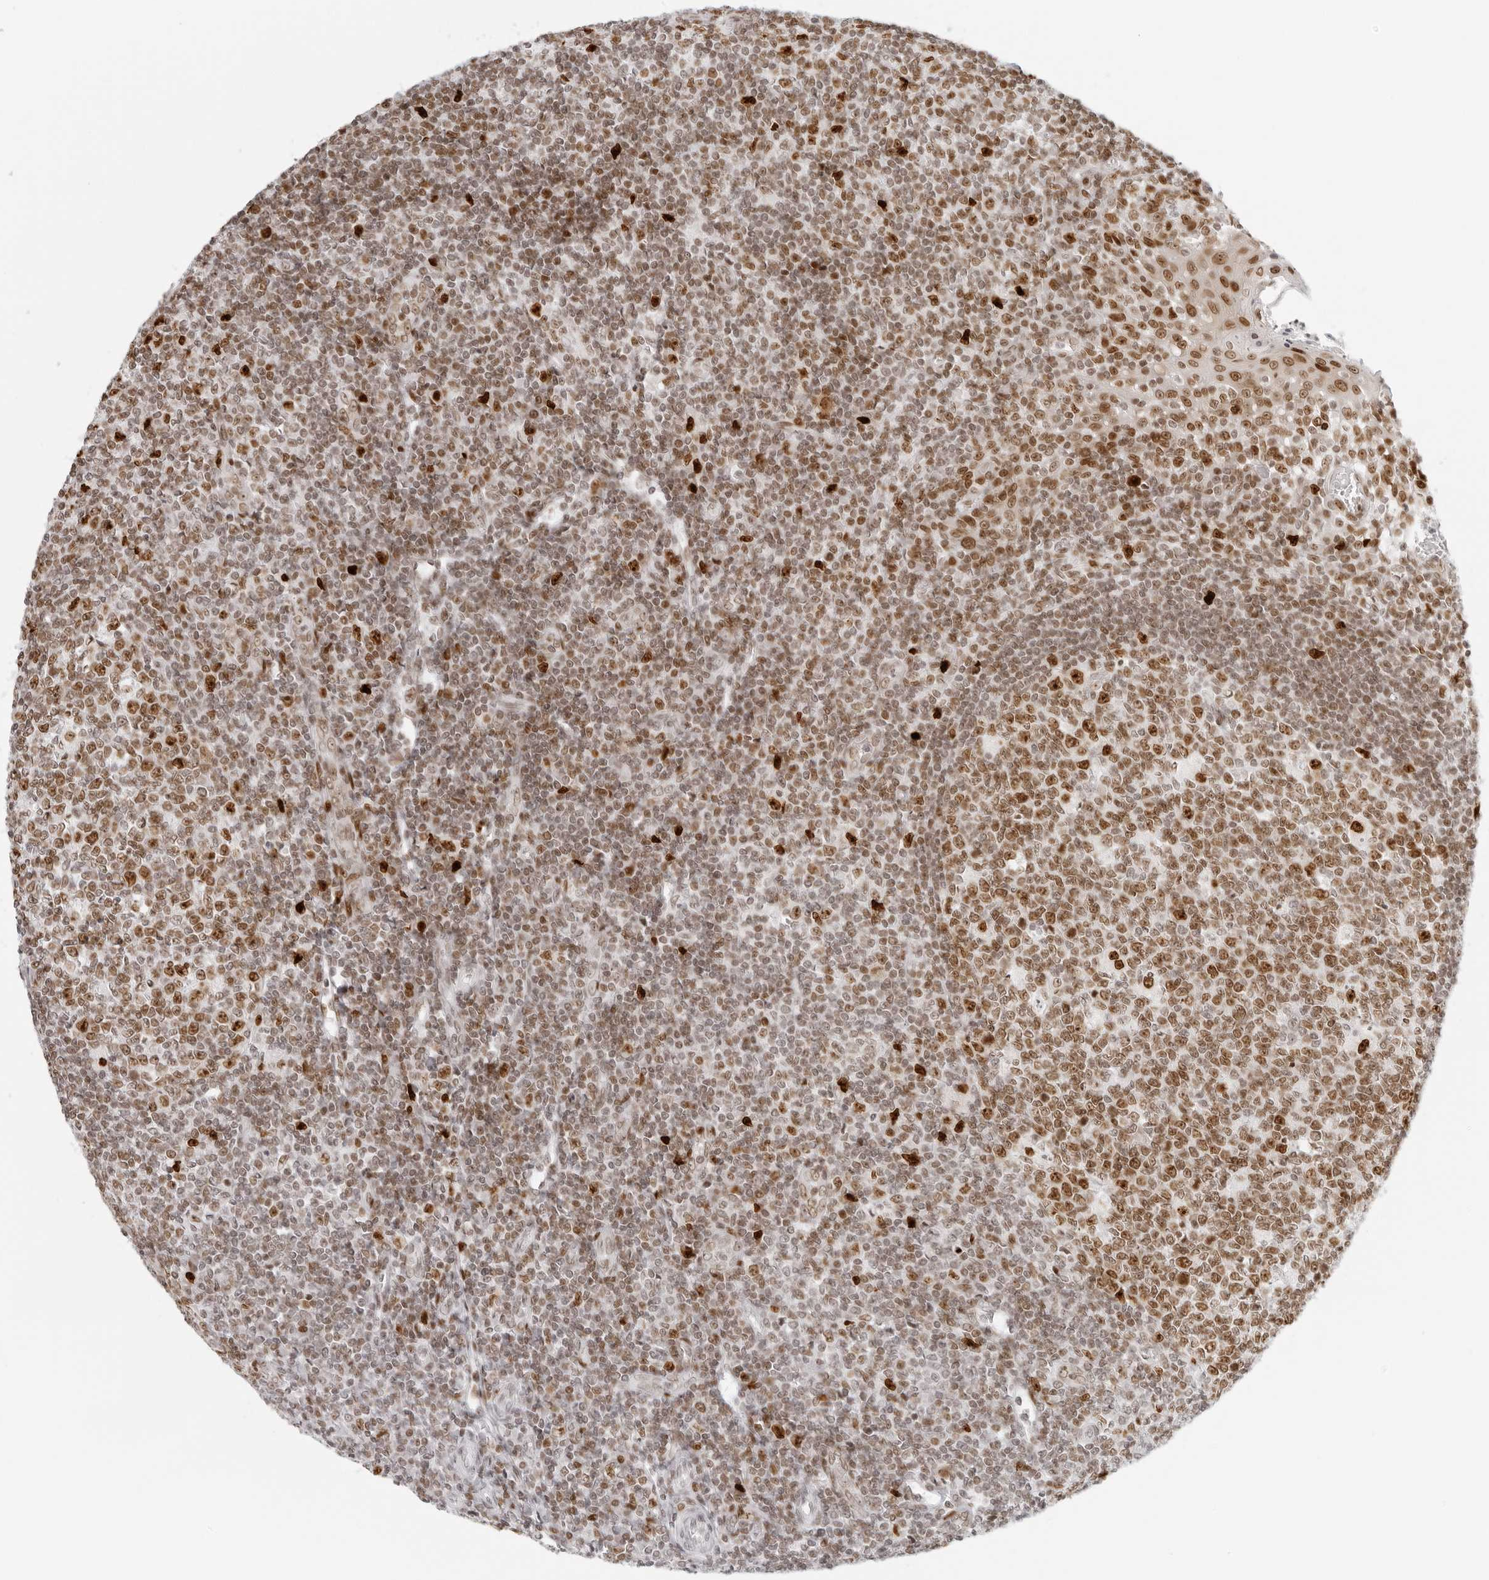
{"staining": {"intensity": "moderate", "quantity": ">75%", "location": "nuclear"}, "tissue": "tonsil", "cell_type": "Germinal center cells", "image_type": "normal", "snomed": [{"axis": "morphology", "description": "Normal tissue, NOS"}, {"axis": "topography", "description": "Tonsil"}], "caption": "Protein positivity by IHC exhibits moderate nuclear expression in approximately >75% of germinal center cells in normal tonsil. (DAB = brown stain, brightfield microscopy at high magnification).", "gene": "RCC1", "patient": {"sex": "female", "age": 19}}